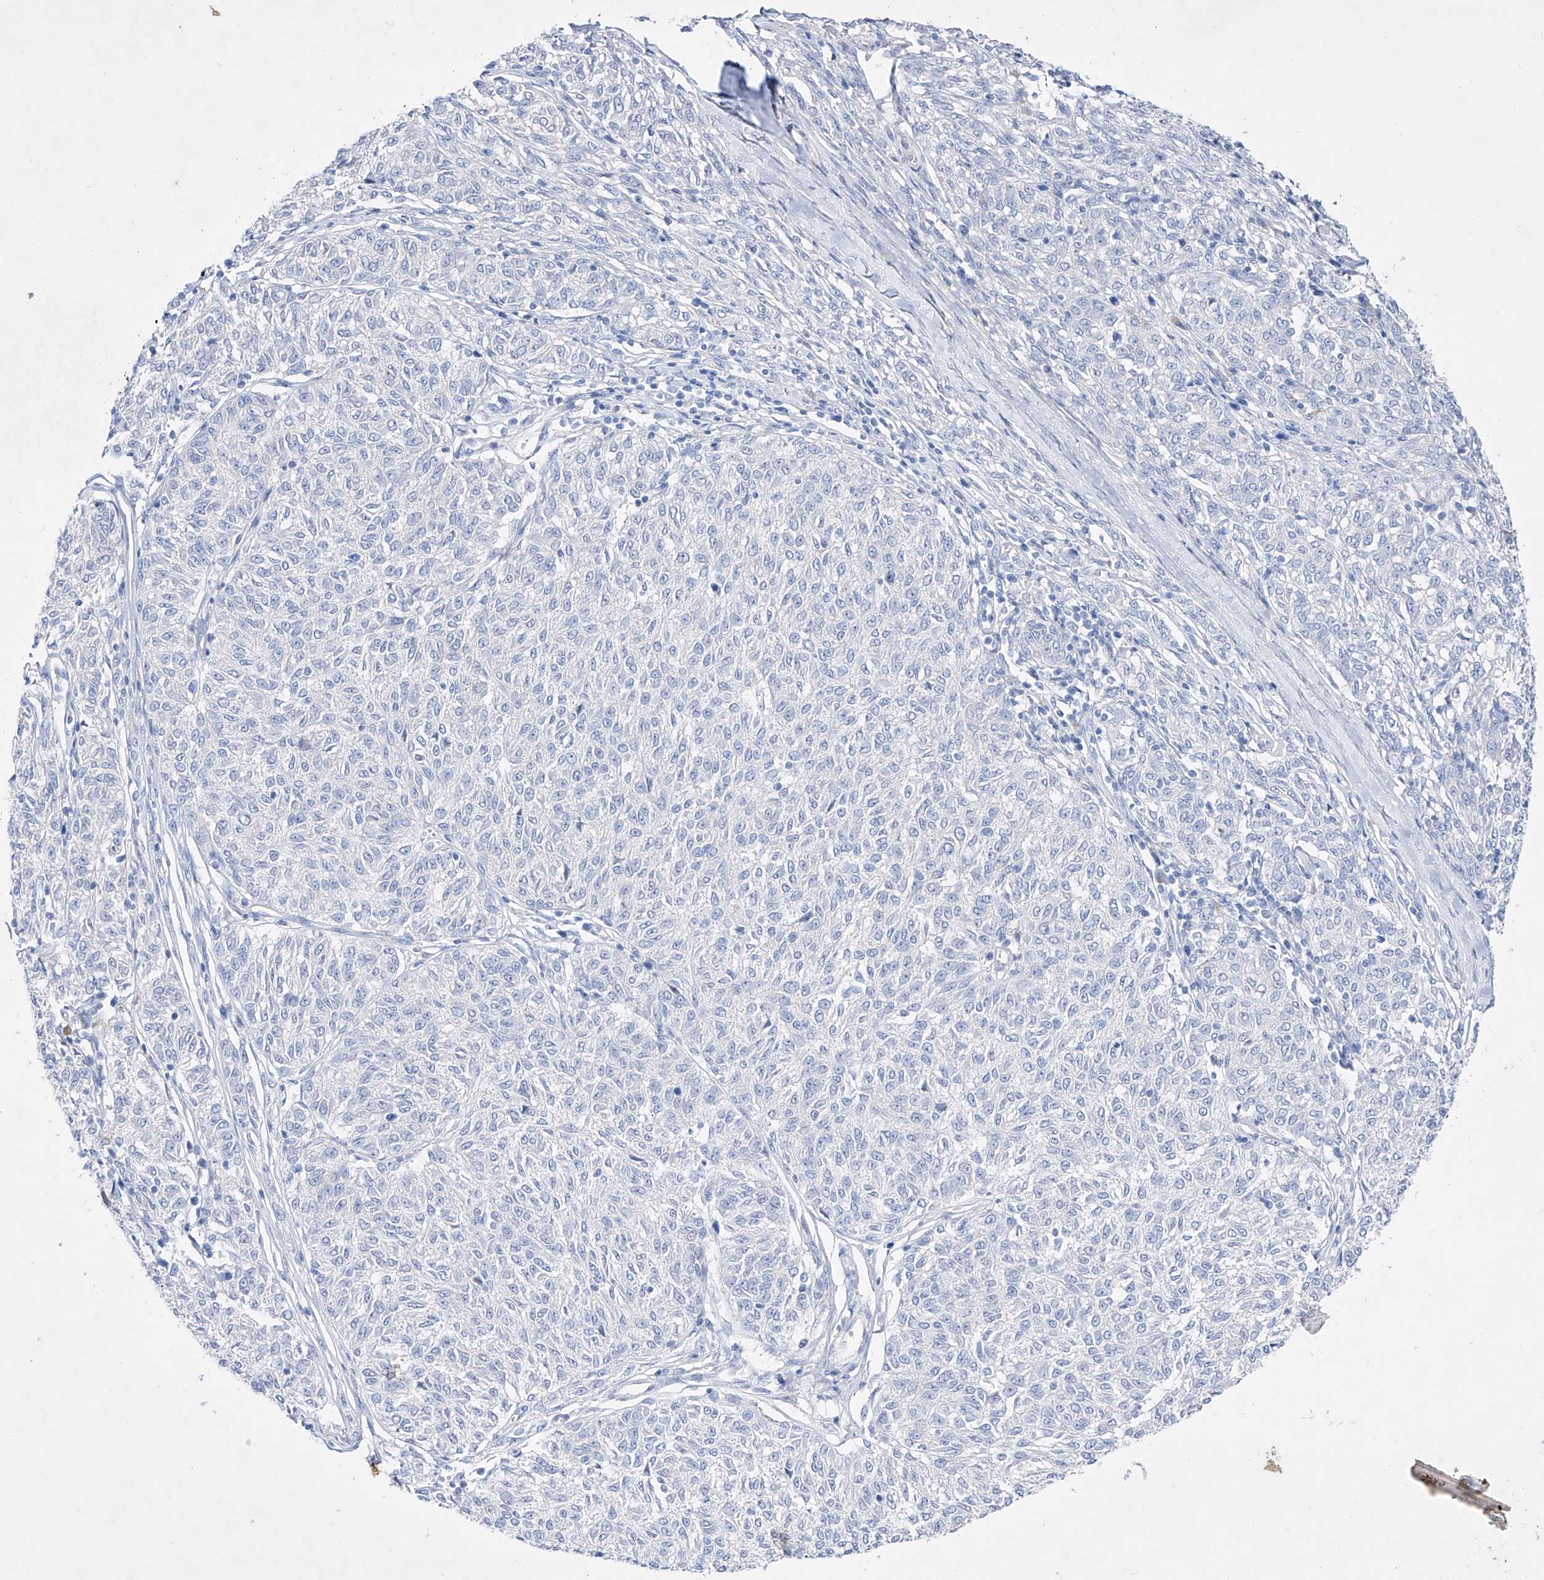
{"staining": {"intensity": "negative", "quantity": "none", "location": "none"}, "tissue": "melanoma", "cell_type": "Tumor cells", "image_type": "cancer", "snomed": [{"axis": "morphology", "description": "Malignant melanoma, NOS"}, {"axis": "topography", "description": "Skin"}], "caption": "Histopathology image shows no significant protein staining in tumor cells of malignant melanoma. Brightfield microscopy of immunohistochemistry stained with DAB (3,3'-diaminobenzidine) (brown) and hematoxylin (blue), captured at high magnification.", "gene": "TM7SF2", "patient": {"sex": "female", "age": 72}}